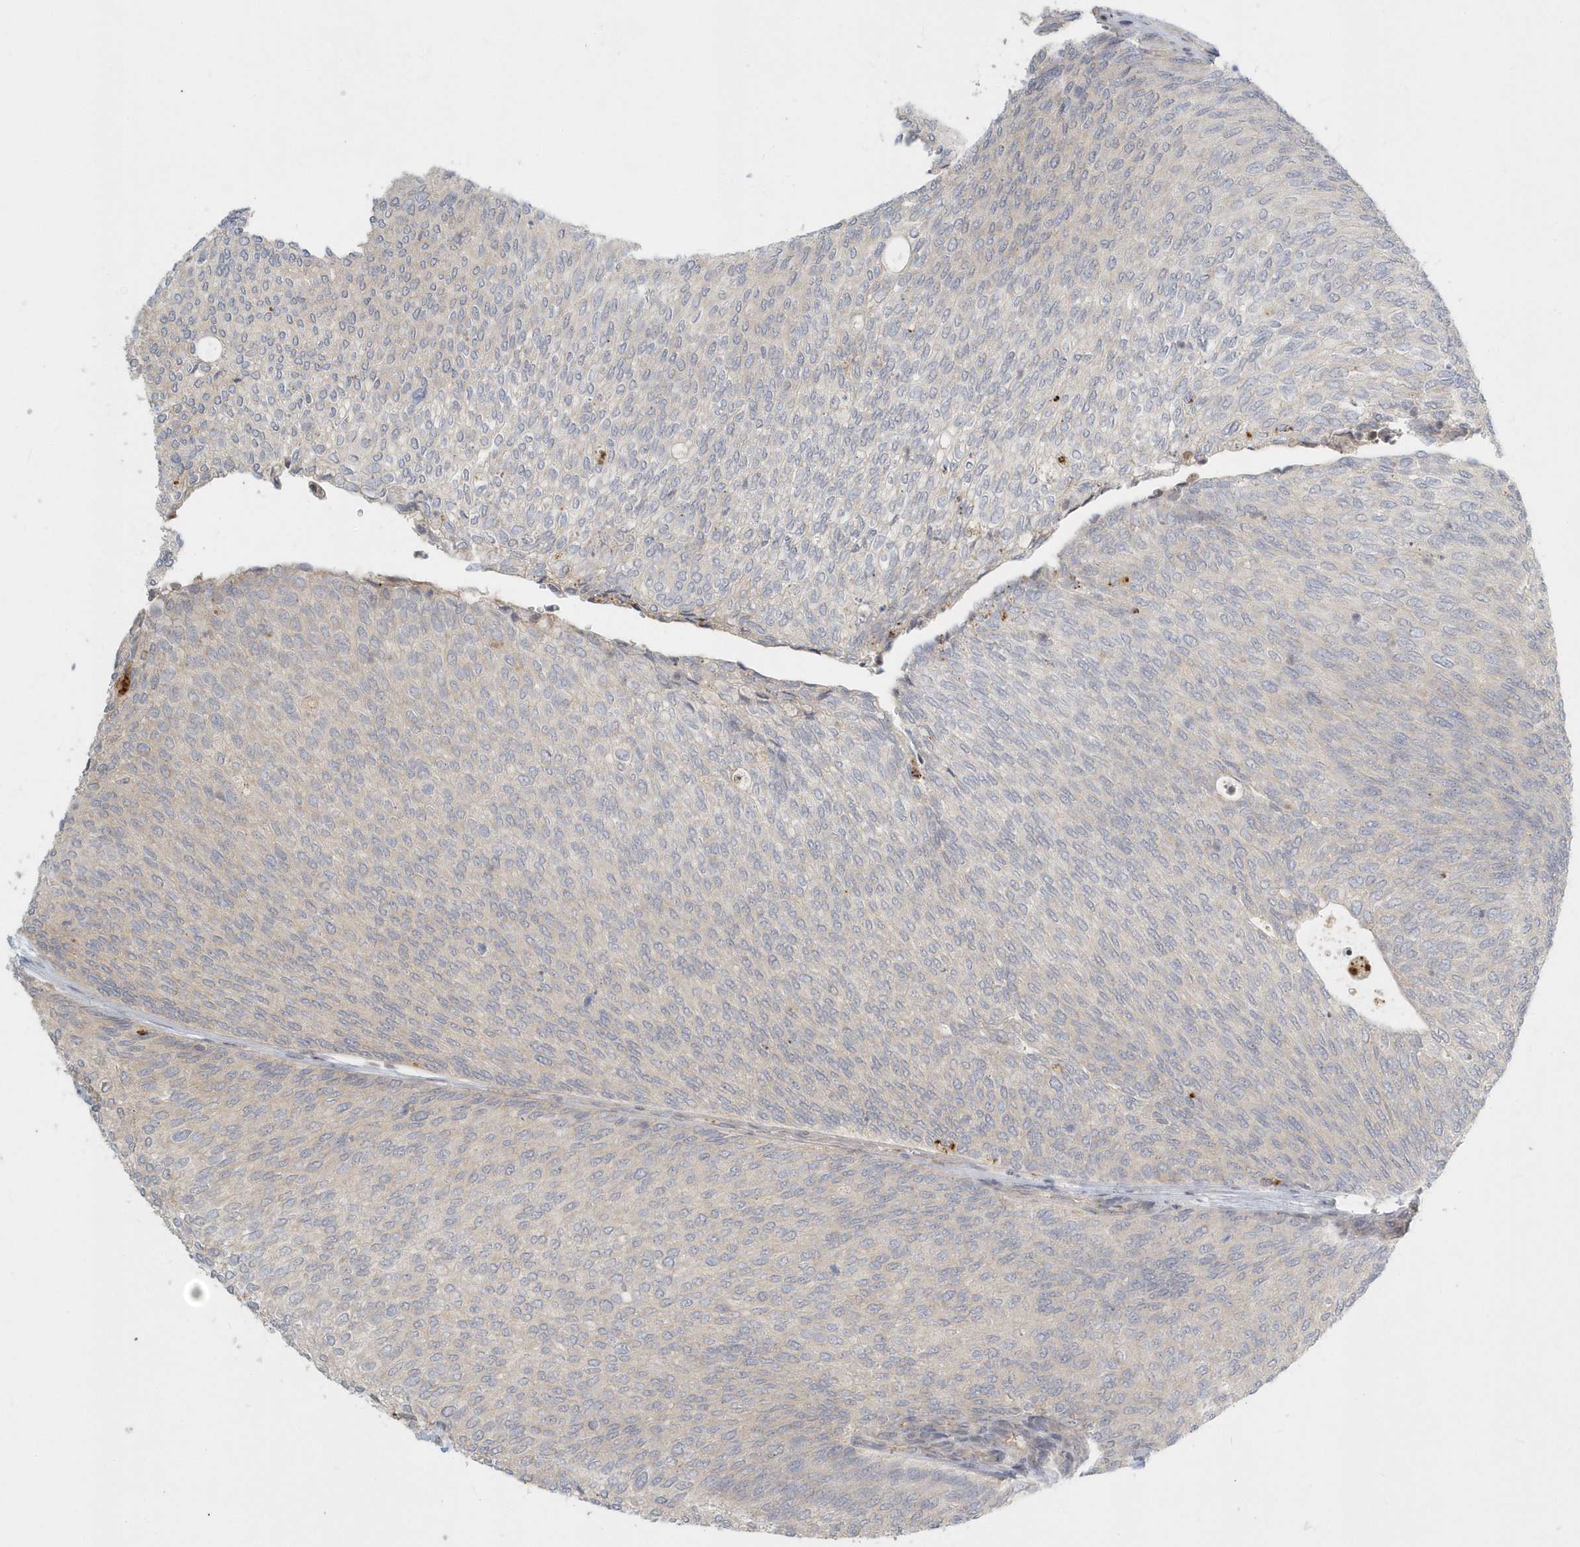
{"staining": {"intensity": "weak", "quantity": "<25%", "location": "cytoplasmic/membranous"}, "tissue": "urothelial cancer", "cell_type": "Tumor cells", "image_type": "cancer", "snomed": [{"axis": "morphology", "description": "Urothelial carcinoma, Low grade"}, {"axis": "topography", "description": "Urinary bladder"}], "caption": "Tumor cells show no significant protein positivity in low-grade urothelial carcinoma.", "gene": "NAPB", "patient": {"sex": "female", "age": 79}}